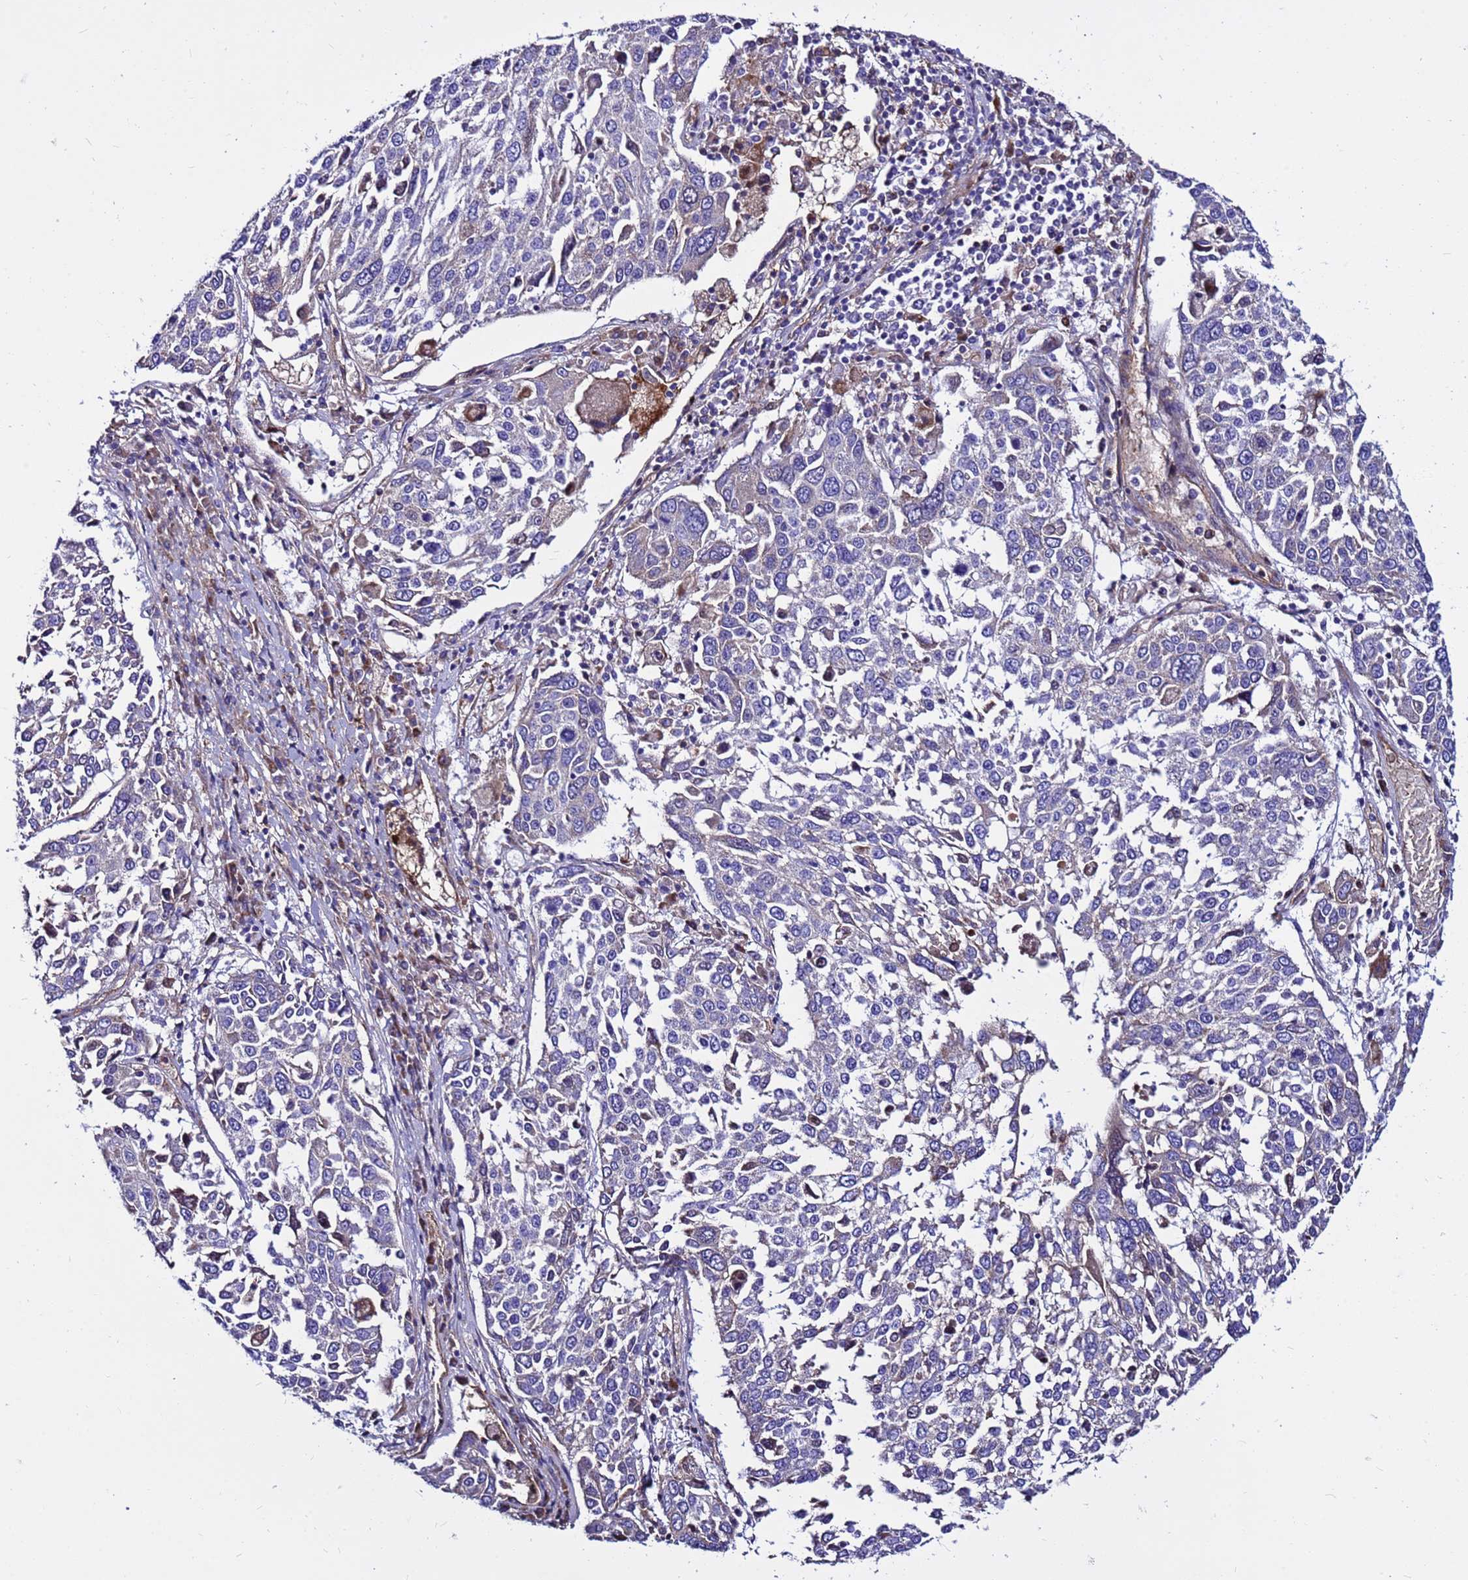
{"staining": {"intensity": "weak", "quantity": "<25%", "location": "cytoplasmic/membranous"}, "tissue": "lung cancer", "cell_type": "Tumor cells", "image_type": "cancer", "snomed": [{"axis": "morphology", "description": "Squamous cell carcinoma, NOS"}, {"axis": "topography", "description": "Lung"}], "caption": "Image shows no significant protein staining in tumor cells of lung cancer. The staining is performed using DAB (3,3'-diaminobenzidine) brown chromogen with nuclei counter-stained in using hematoxylin.", "gene": "CRHBP", "patient": {"sex": "male", "age": 65}}